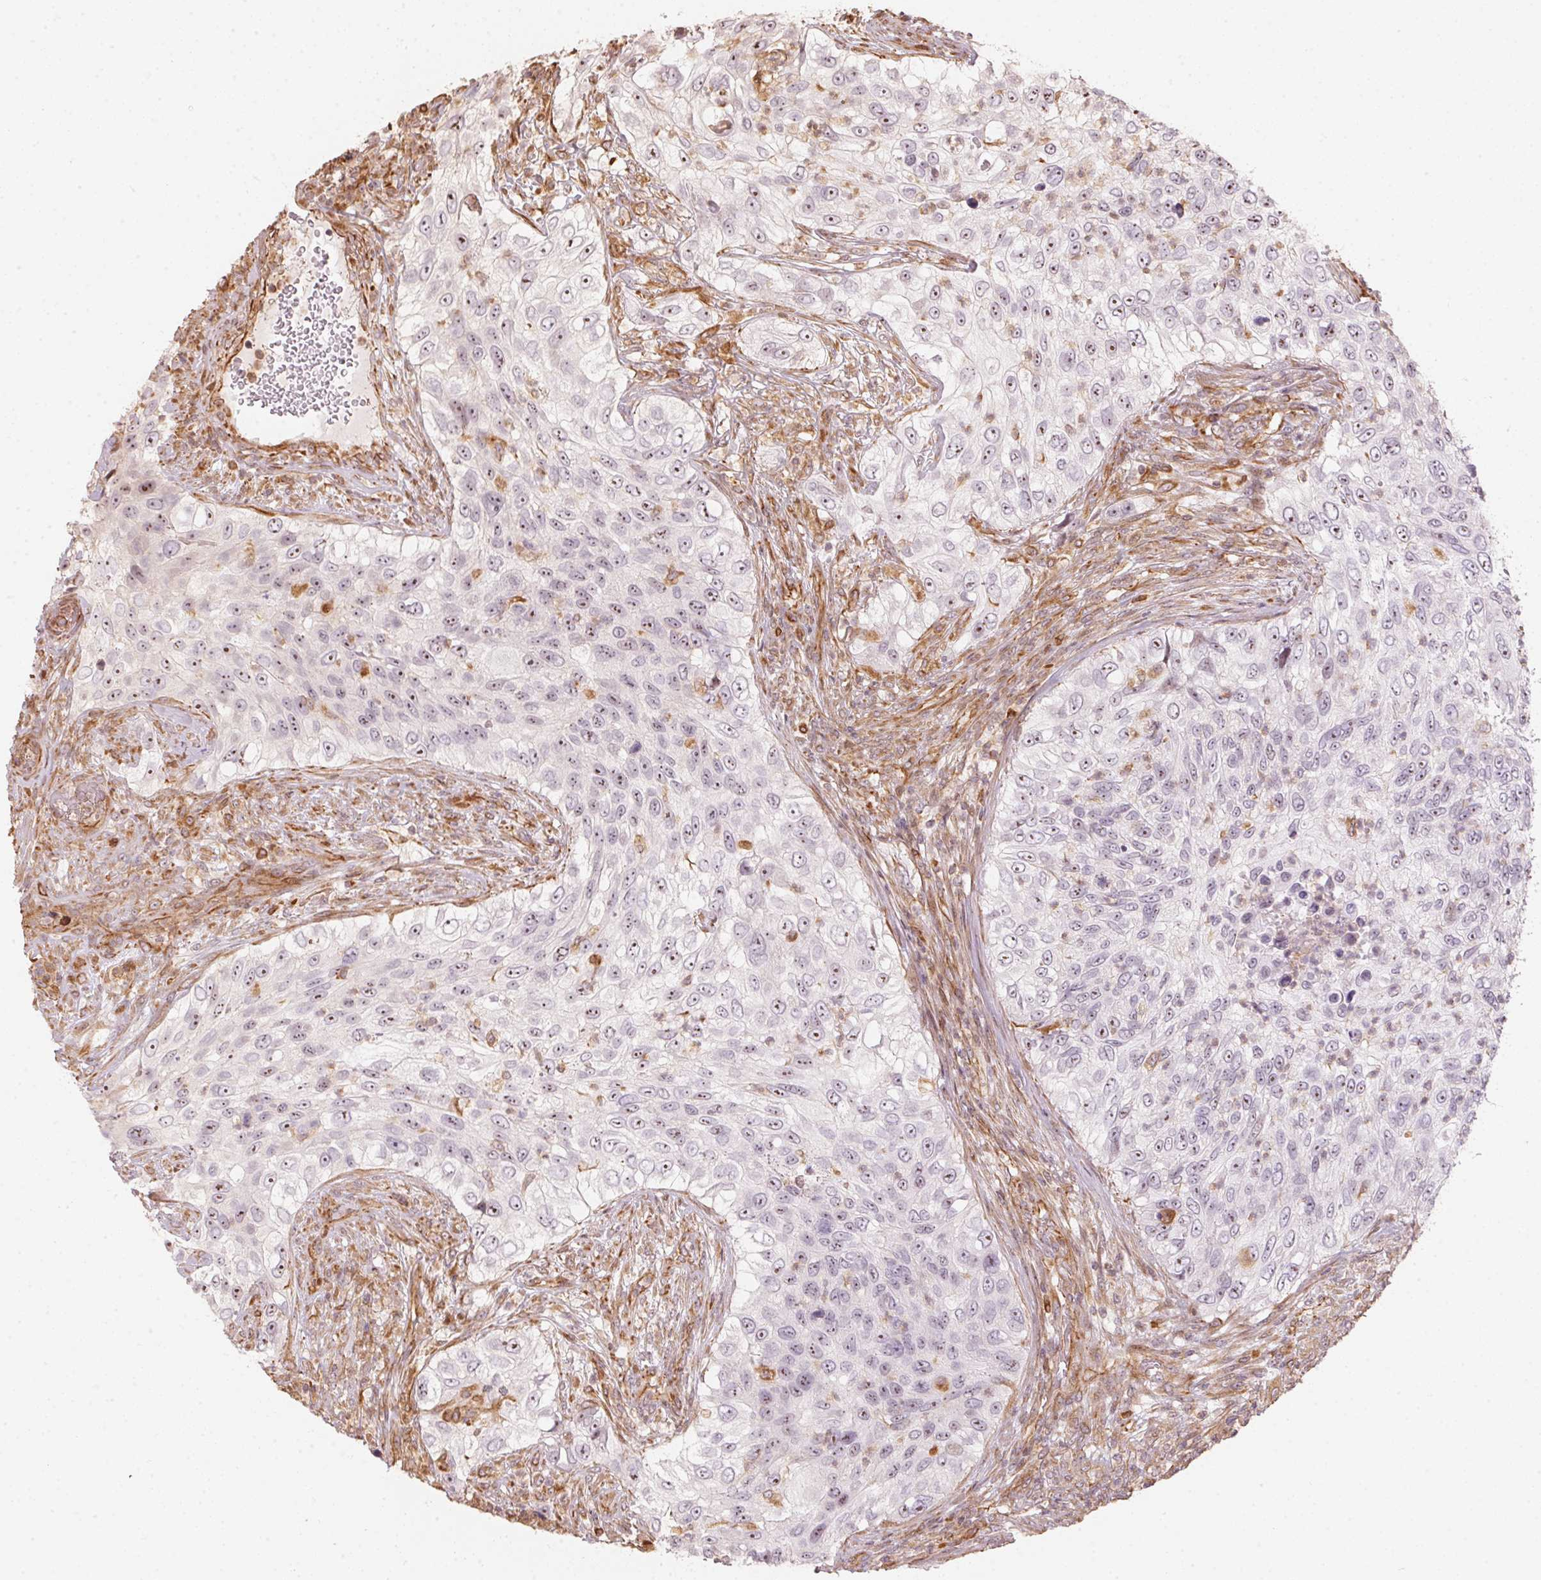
{"staining": {"intensity": "weak", "quantity": "25%-75%", "location": "nuclear"}, "tissue": "urothelial cancer", "cell_type": "Tumor cells", "image_type": "cancer", "snomed": [{"axis": "morphology", "description": "Urothelial carcinoma, High grade"}, {"axis": "topography", "description": "Urinary bladder"}], "caption": "Human high-grade urothelial carcinoma stained with a protein marker reveals weak staining in tumor cells.", "gene": "FOXR2", "patient": {"sex": "female", "age": 60}}